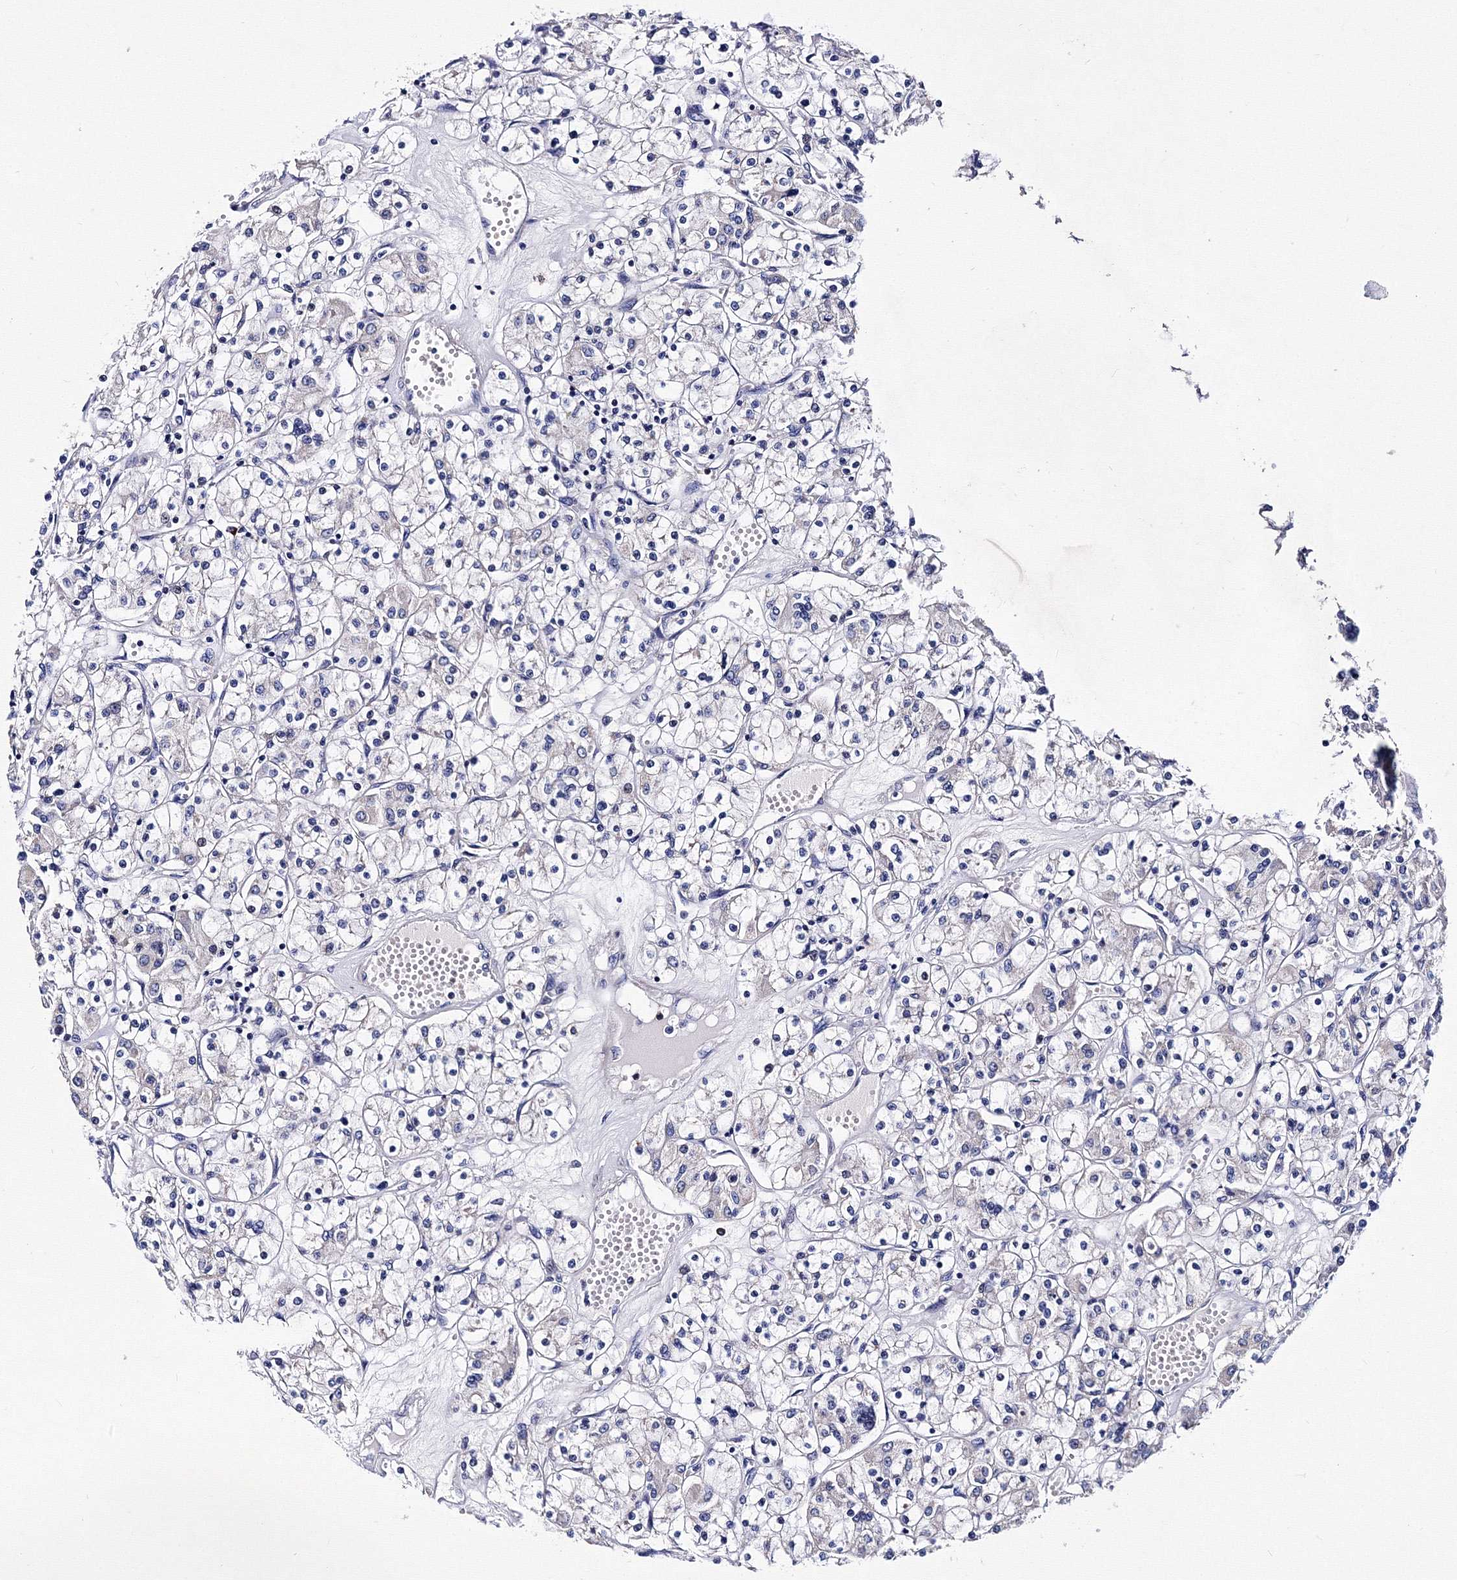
{"staining": {"intensity": "negative", "quantity": "none", "location": "none"}, "tissue": "renal cancer", "cell_type": "Tumor cells", "image_type": "cancer", "snomed": [{"axis": "morphology", "description": "Adenocarcinoma, NOS"}, {"axis": "topography", "description": "Kidney"}], "caption": "Tumor cells are negative for protein expression in human renal cancer. (Stains: DAB immunohistochemistry (IHC) with hematoxylin counter stain, Microscopy: brightfield microscopy at high magnification).", "gene": "TRPM2", "patient": {"sex": "female", "age": 59}}